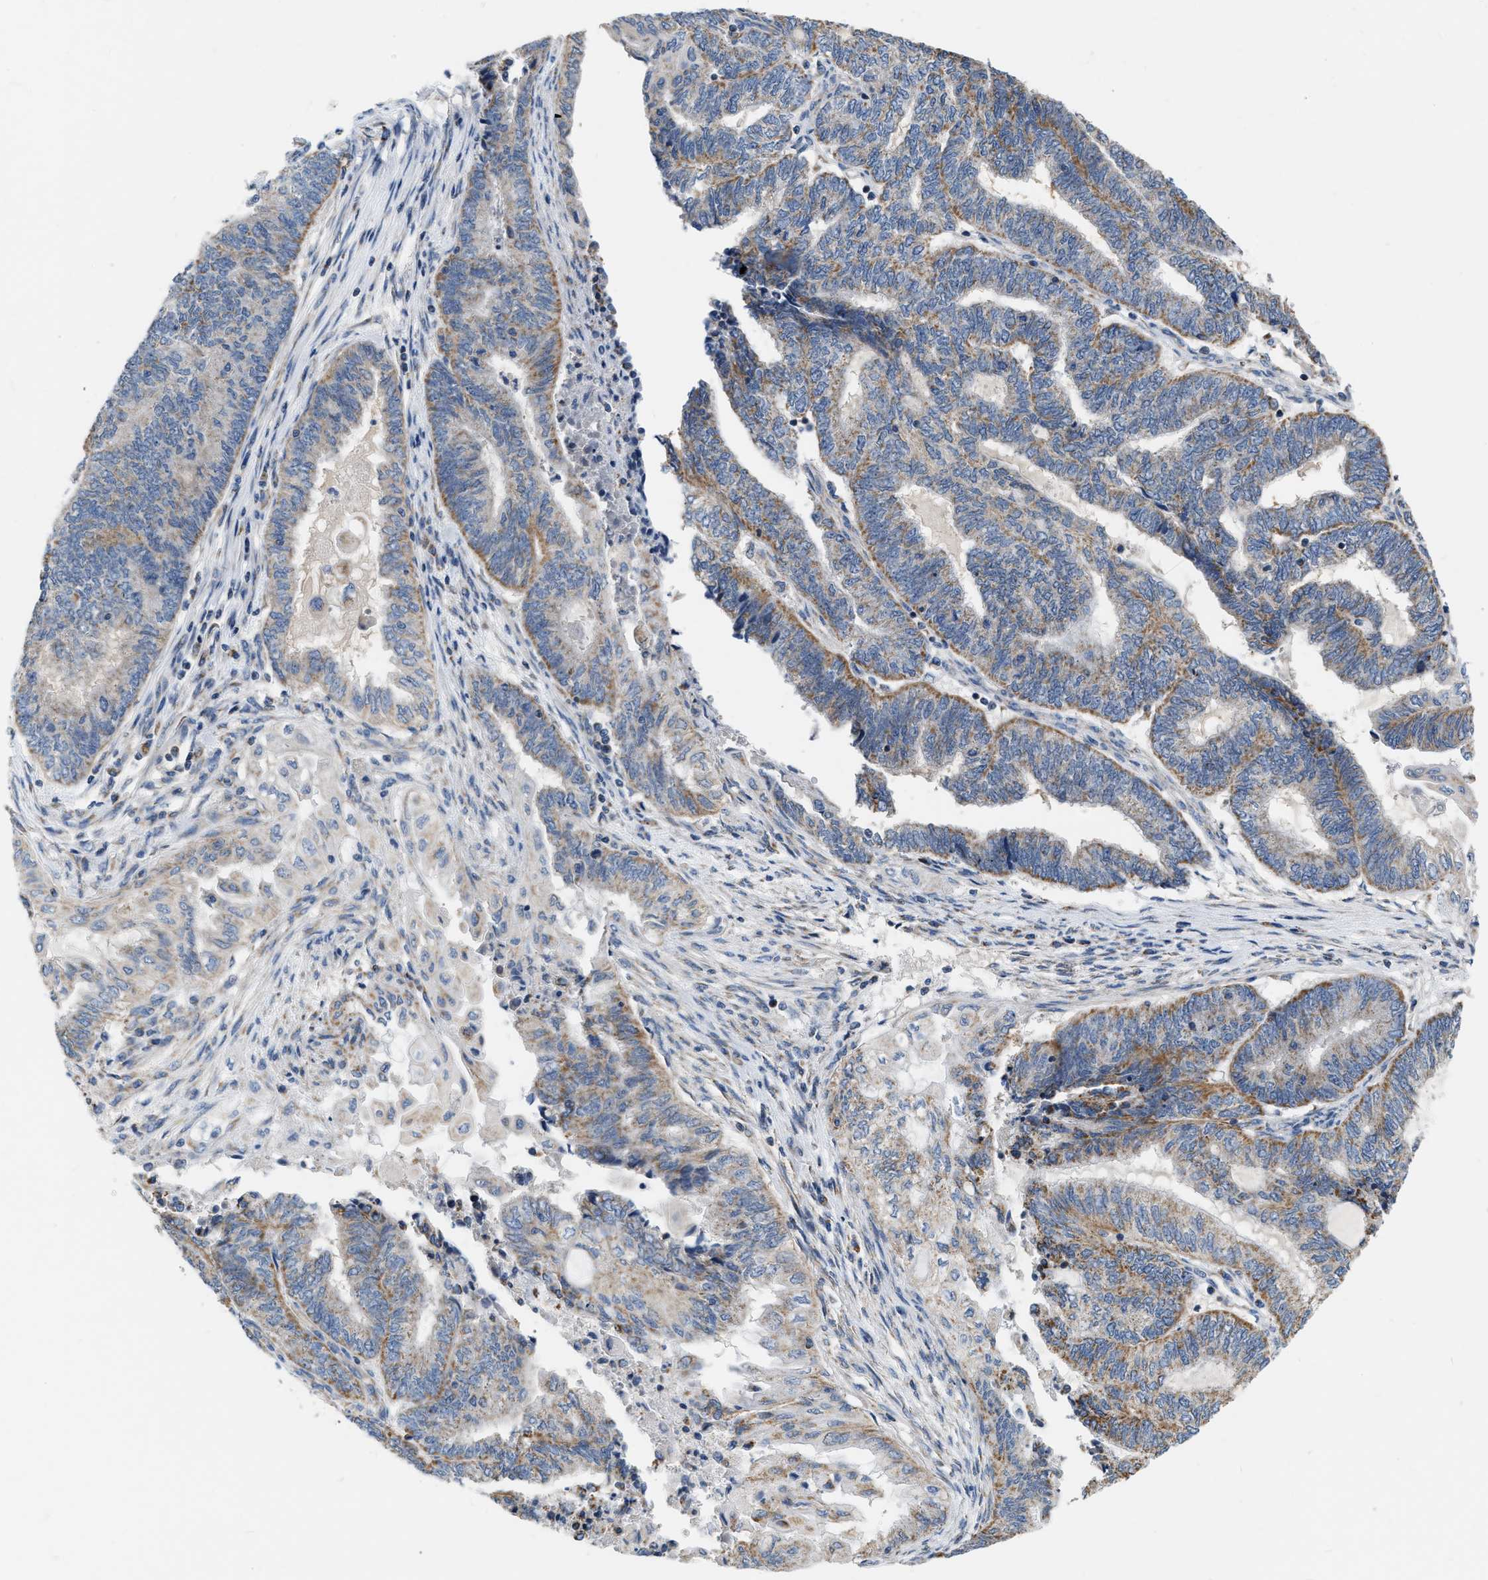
{"staining": {"intensity": "weak", "quantity": ">75%", "location": "cytoplasmic/membranous"}, "tissue": "endometrial cancer", "cell_type": "Tumor cells", "image_type": "cancer", "snomed": [{"axis": "morphology", "description": "Adenocarcinoma, NOS"}, {"axis": "topography", "description": "Uterus"}, {"axis": "topography", "description": "Endometrium"}], "caption": "Endometrial cancer (adenocarcinoma) stained with a protein marker displays weak staining in tumor cells.", "gene": "DDX56", "patient": {"sex": "female", "age": 70}}